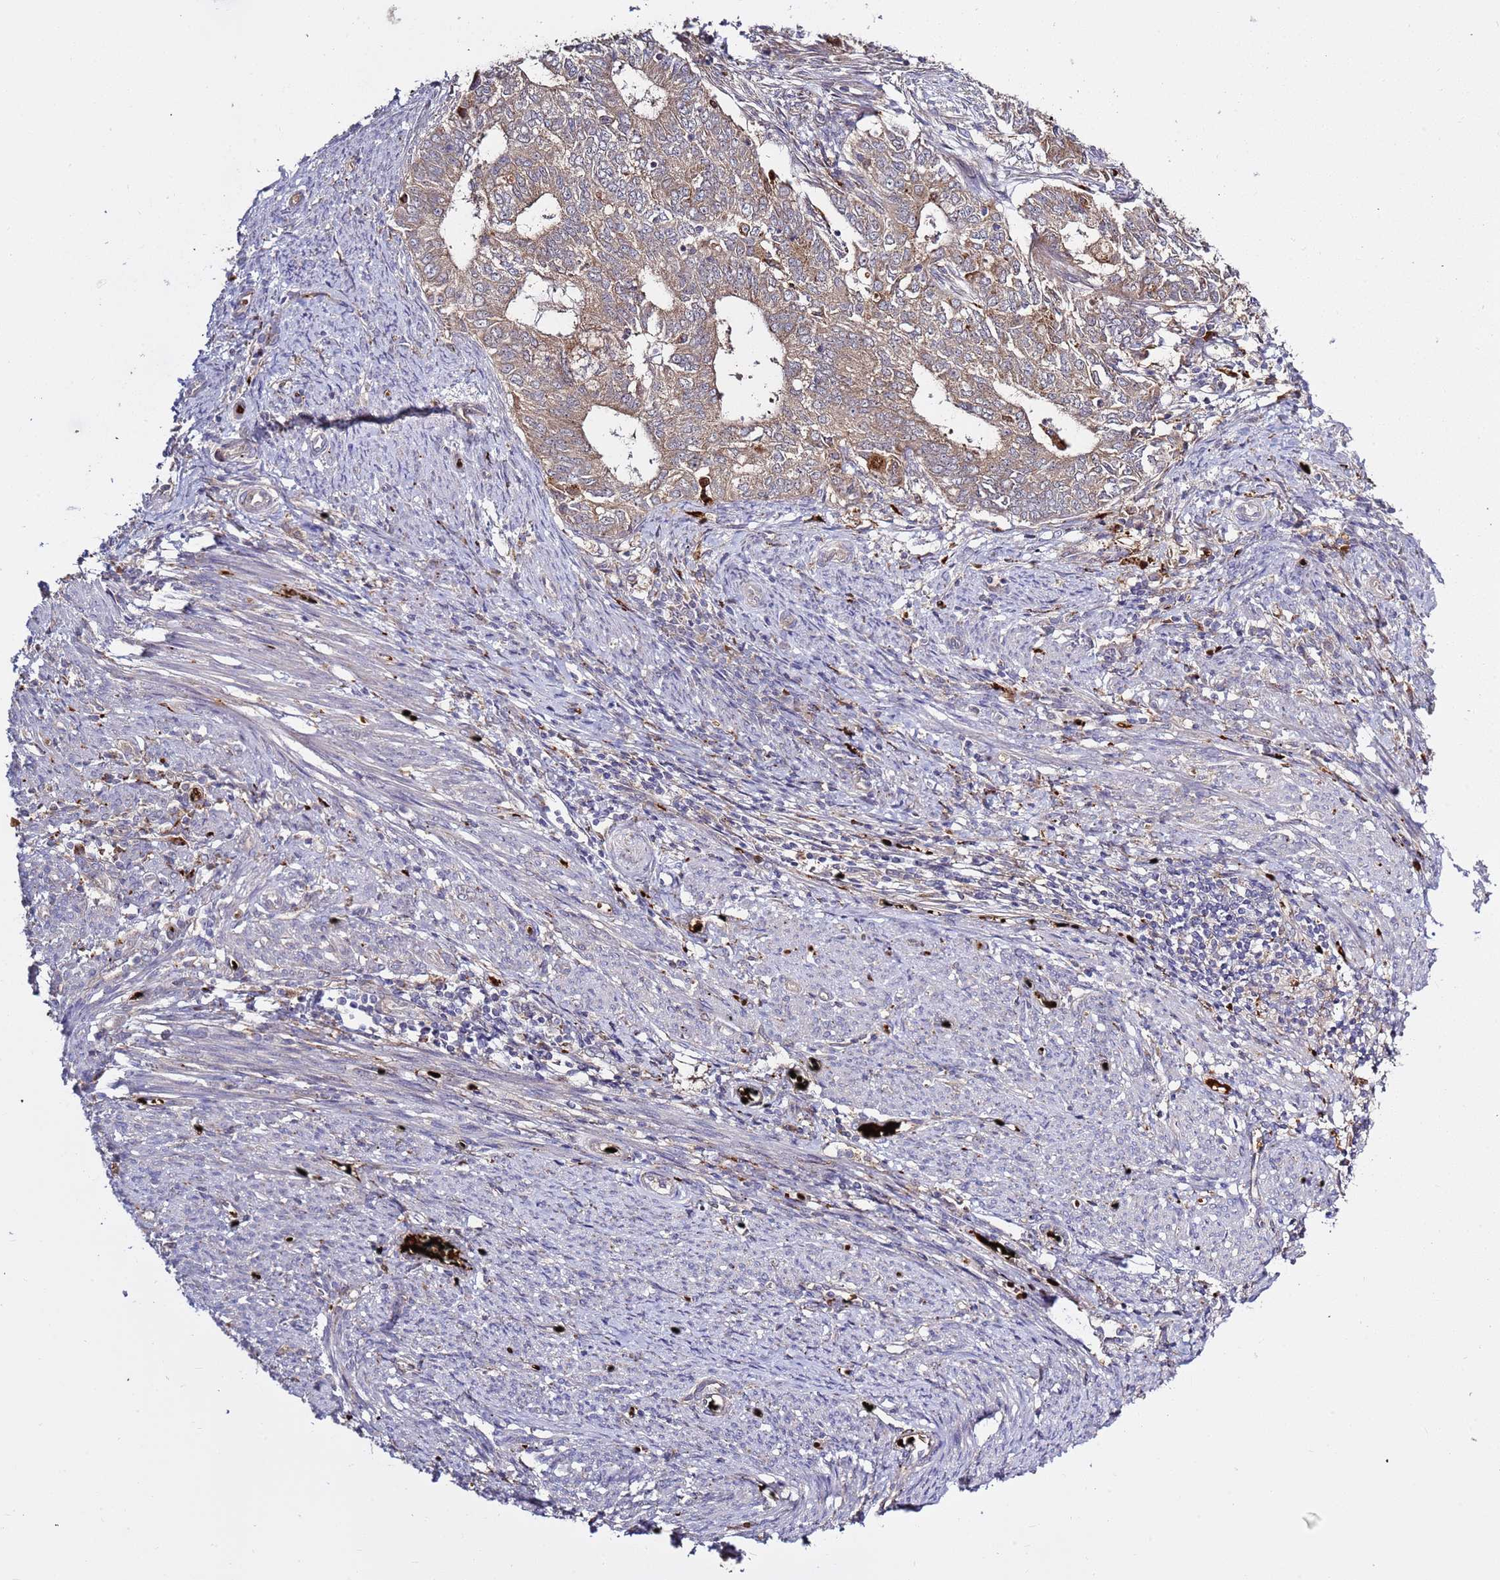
{"staining": {"intensity": "weak", "quantity": ">75%", "location": "cytoplasmic/membranous"}, "tissue": "endometrial cancer", "cell_type": "Tumor cells", "image_type": "cancer", "snomed": [{"axis": "morphology", "description": "Adenocarcinoma, NOS"}, {"axis": "topography", "description": "Endometrium"}], "caption": "The immunohistochemical stain shows weak cytoplasmic/membranous staining in tumor cells of endometrial cancer (adenocarcinoma) tissue.", "gene": "VPS36", "patient": {"sex": "female", "age": 62}}